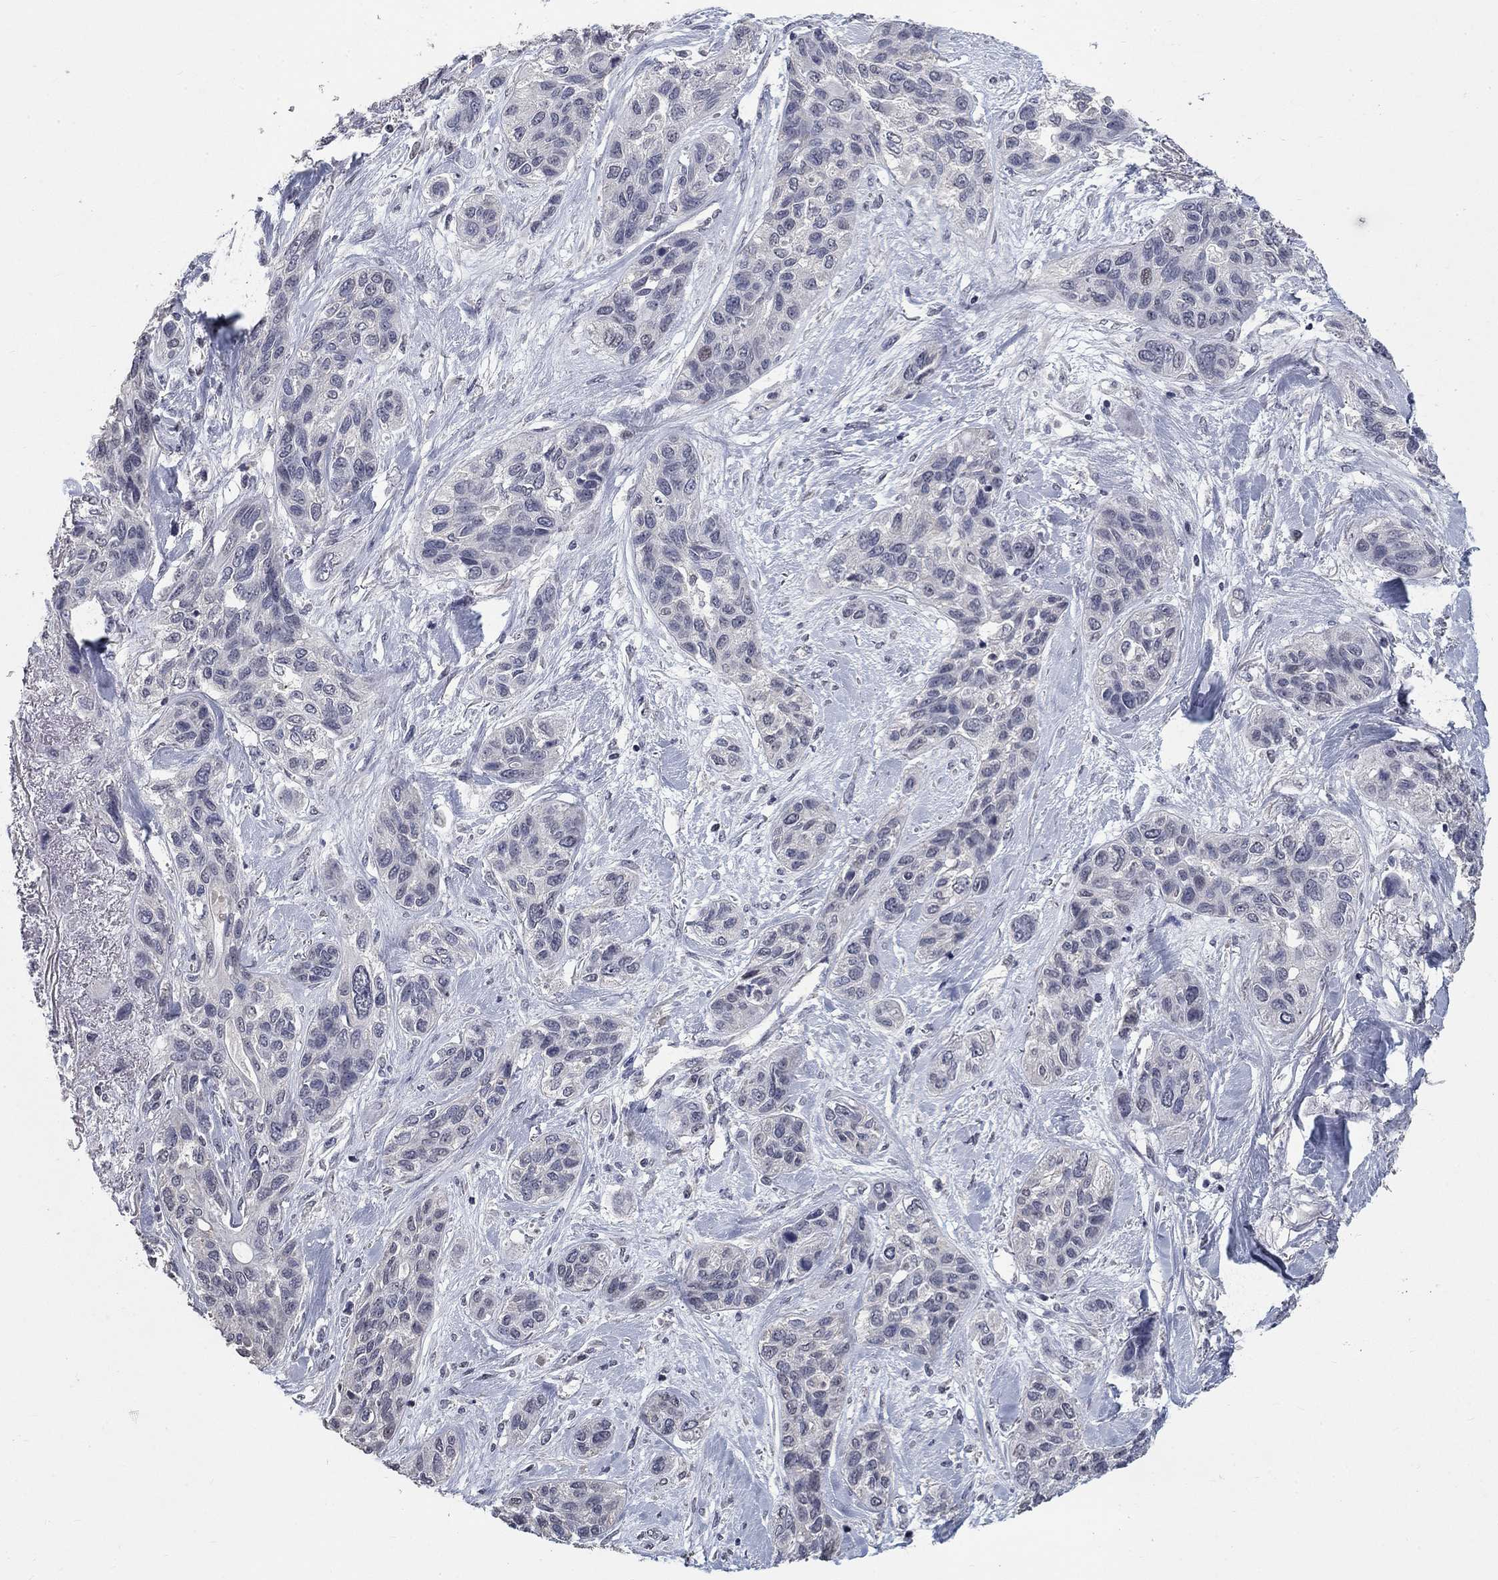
{"staining": {"intensity": "negative", "quantity": "none", "location": "none"}, "tissue": "lung cancer", "cell_type": "Tumor cells", "image_type": "cancer", "snomed": [{"axis": "morphology", "description": "Squamous cell carcinoma, NOS"}, {"axis": "topography", "description": "Lung"}], "caption": "A micrograph of lung squamous cell carcinoma stained for a protein shows no brown staining in tumor cells.", "gene": "SPATA33", "patient": {"sex": "female", "age": 70}}